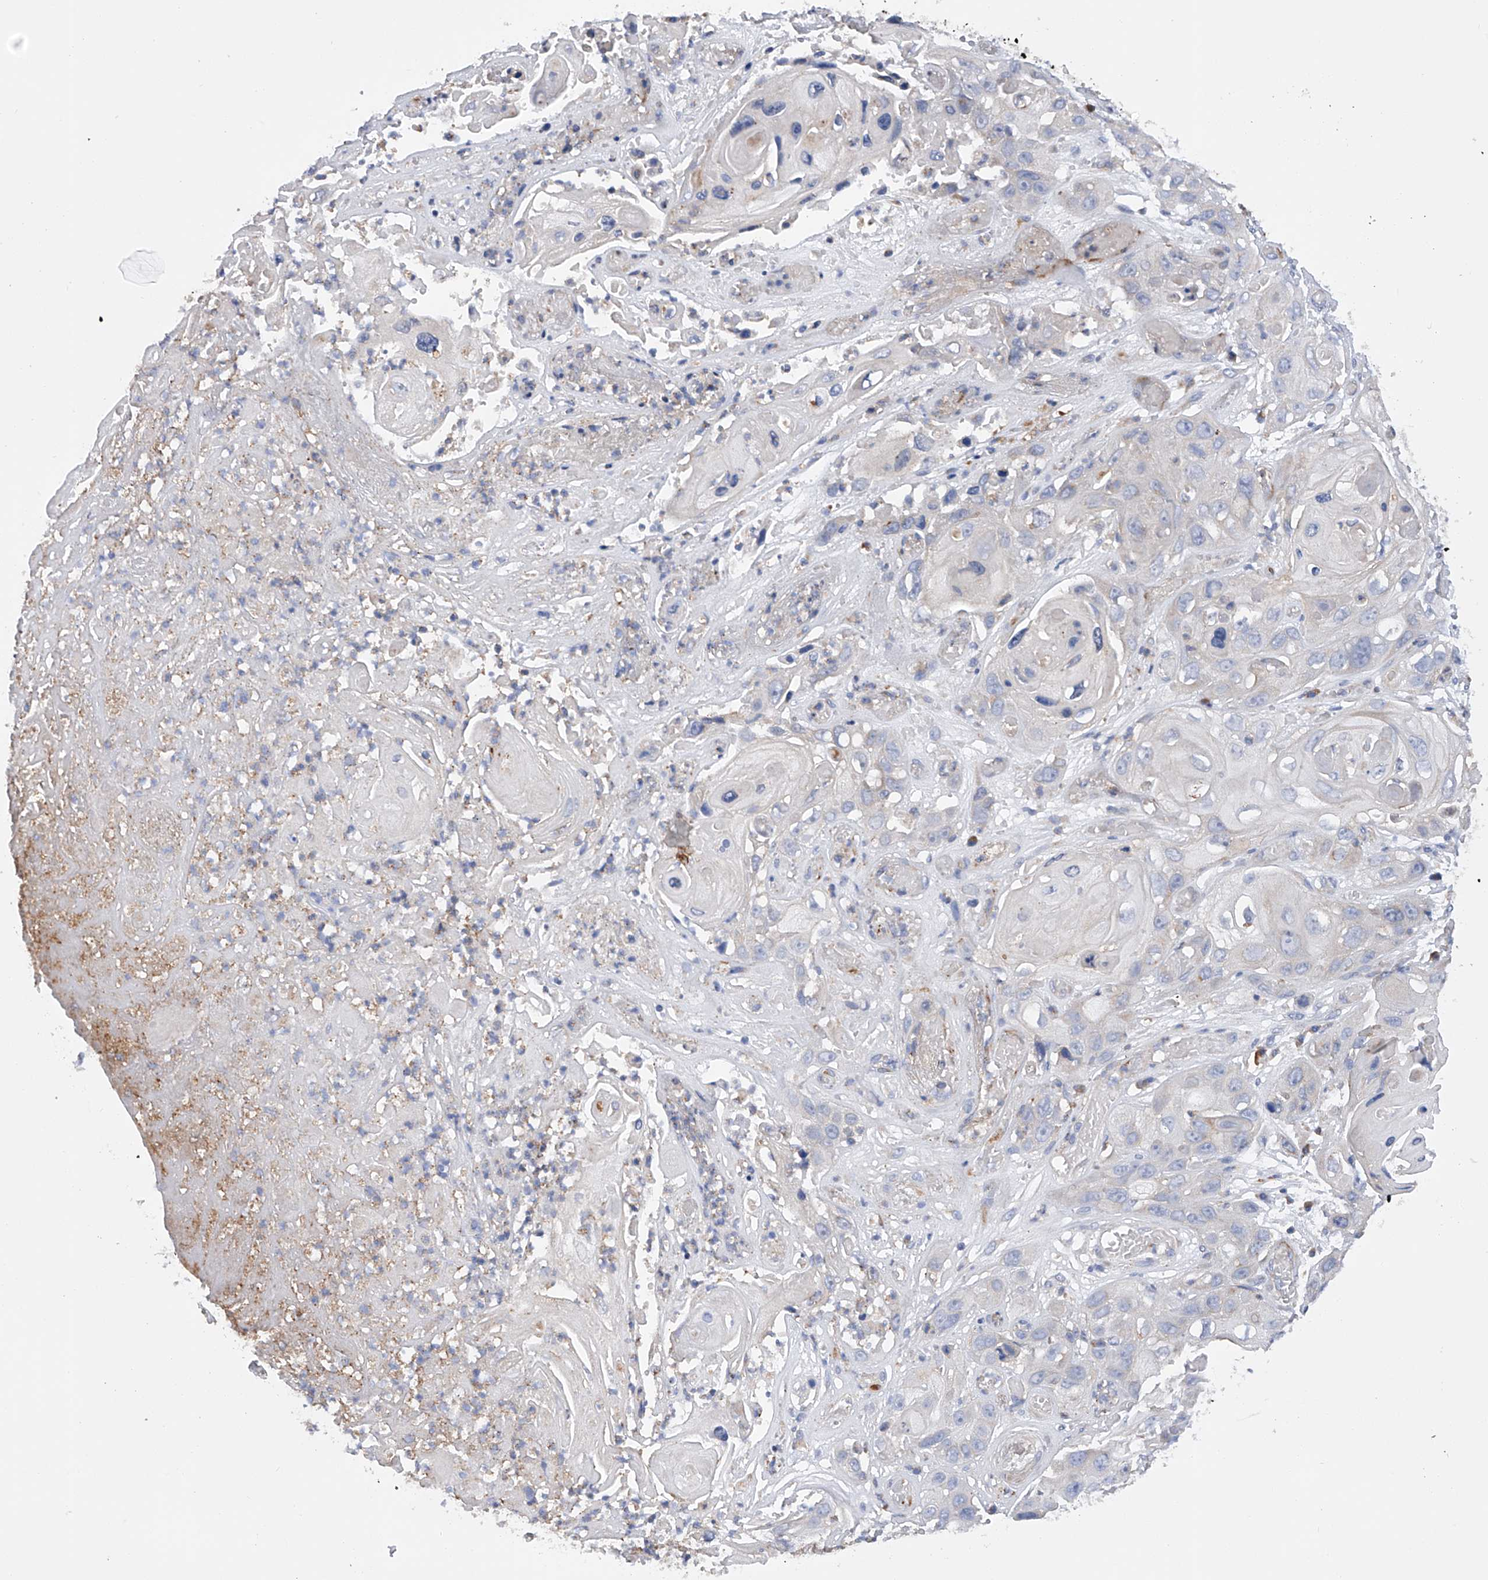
{"staining": {"intensity": "negative", "quantity": "none", "location": "none"}, "tissue": "skin cancer", "cell_type": "Tumor cells", "image_type": "cancer", "snomed": [{"axis": "morphology", "description": "Squamous cell carcinoma, NOS"}, {"axis": "topography", "description": "Skin"}], "caption": "DAB (3,3'-diaminobenzidine) immunohistochemical staining of skin squamous cell carcinoma shows no significant staining in tumor cells.", "gene": "MLYCD", "patient": {"sex": "male", "age": 55}}